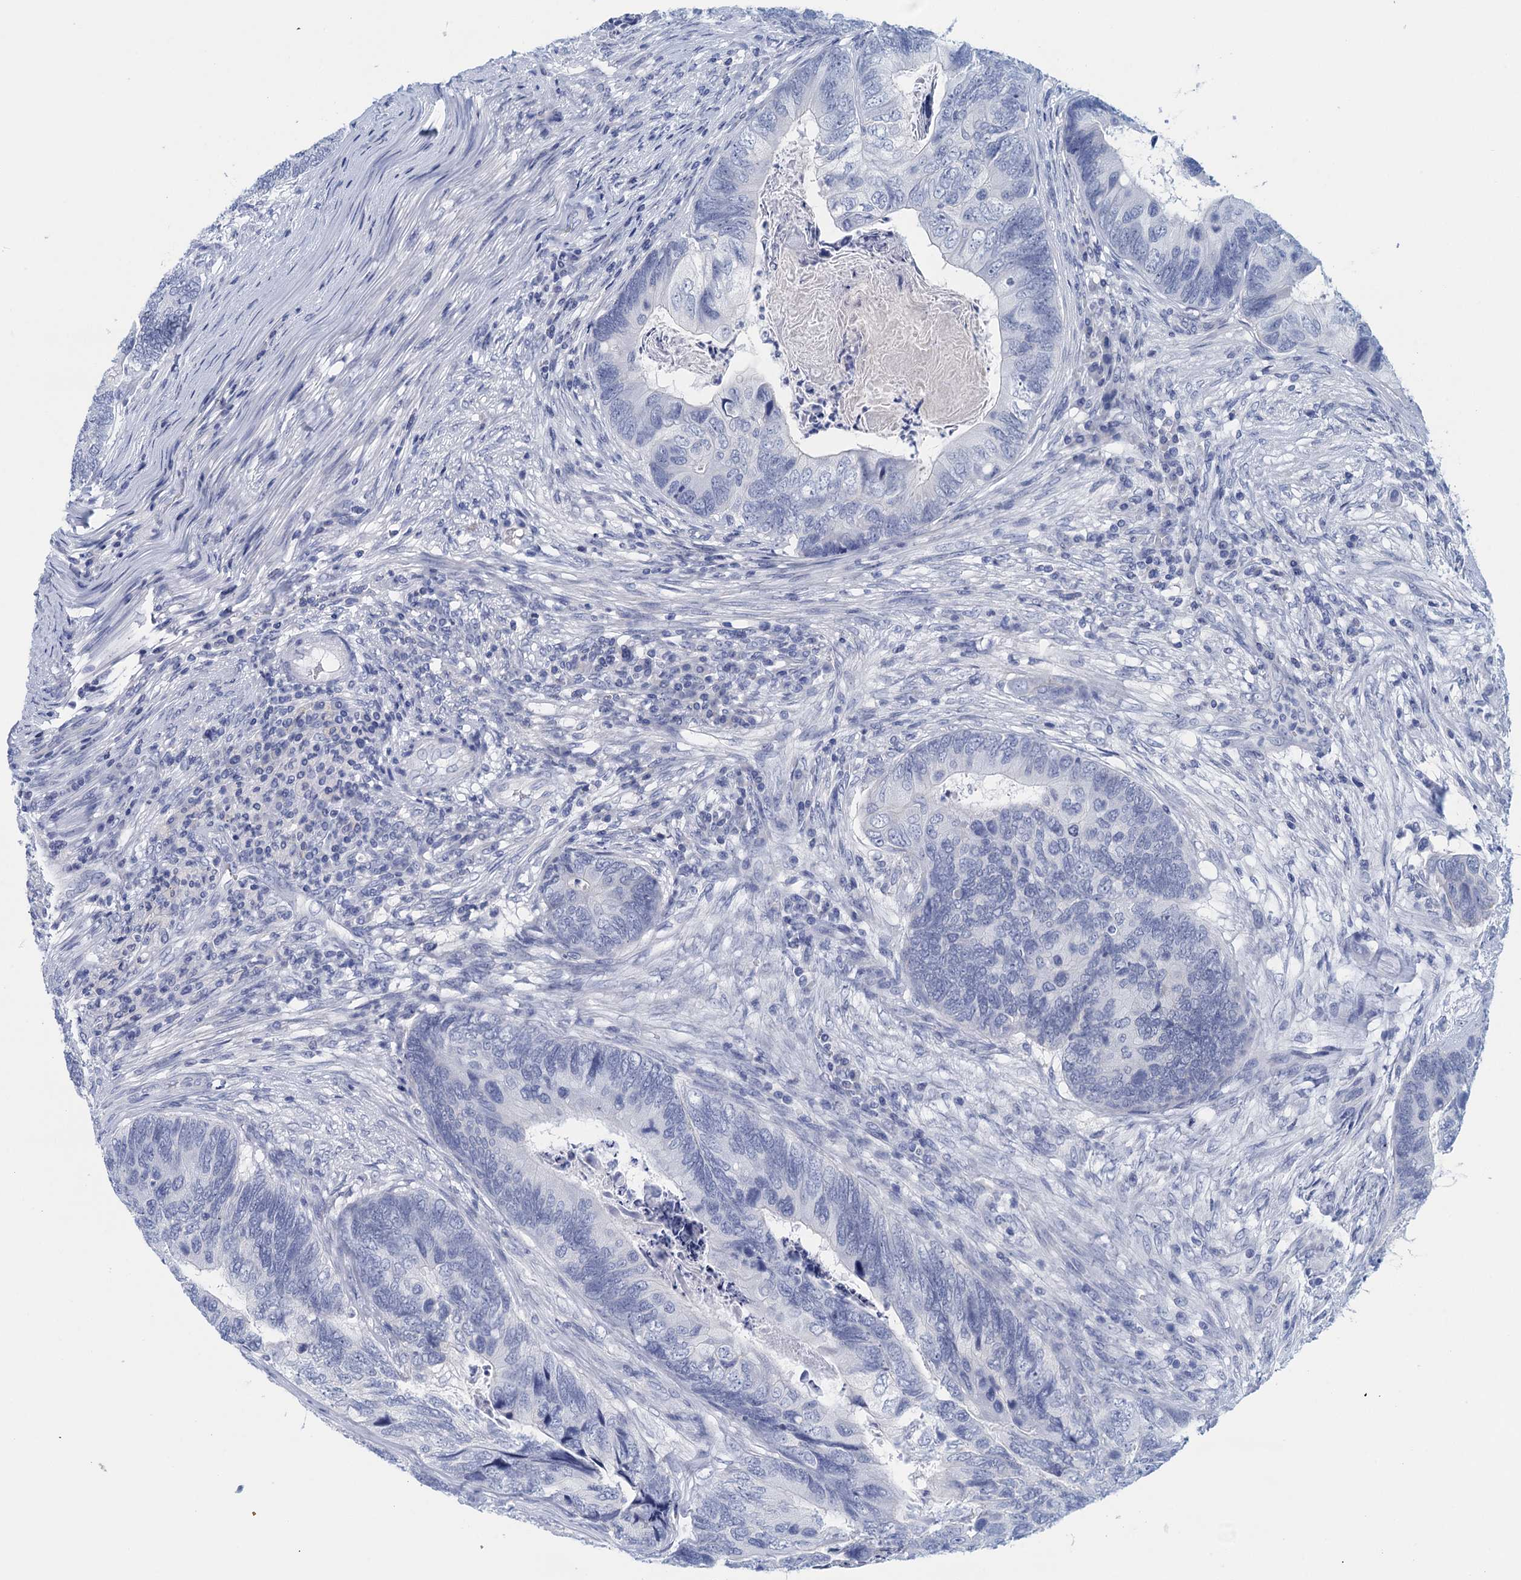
{"staining": {"intensity": "negative", "quantity": "none", "location": "none"}, "tissue": "colorectal cancer", "cell_type": "Tumor cells", "image_type": "cancer", "snomed": [{"axis": "morphology", "description": "Adenocarcinoma, NOS"}, {"axis": "topography", "description": "Colon"}], "caption": "This is an immunohistochemistry (IHC) histopathology image of colorectal cancer. There is no expression in tumor cells.", "gene": "CYP51A1", "patient": {"sex": "female", "age": 67}}